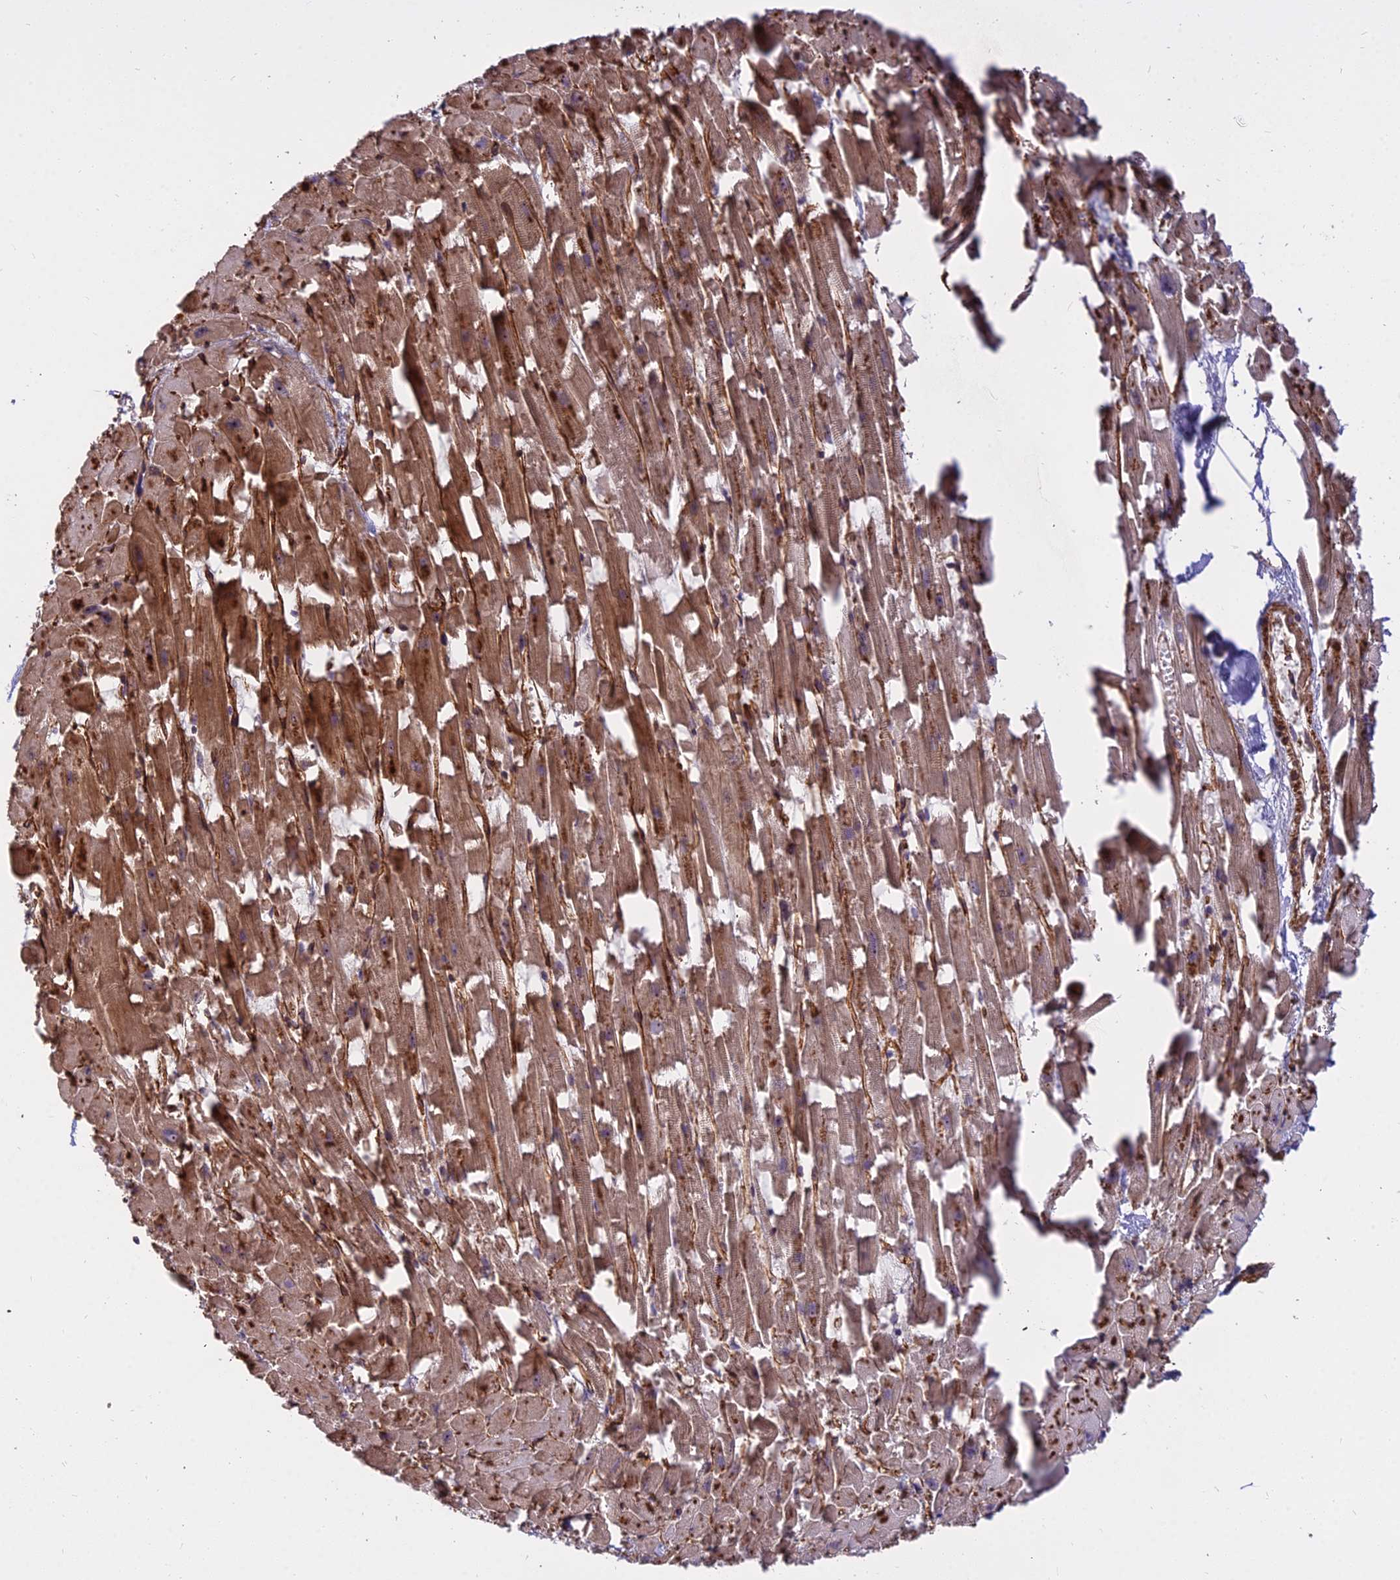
{"staining": {"intensity": "strong", "quantity": "25%-75%", "location": "cytoplasmic/membranous,nuclear"}, "tissue": "heart muscle", "cell_type": "Cardiomyocytes", "image_type": "normal", "snomed": [{"axis": "morphology", "description": "Normal tissue, NOS"}, {"axis": "topography", "description": "Heart"}], "caption": "This image displays unremarkable heart muscle stained with immunohistochemistry to label a protein in brown. The cytoplasmic/membranous,nuclear of cardiomyocytes show strong positivity for the protein. Nuclei are counter-stained blue.", "gene": "TCEA3", "patient": {"sex": "female", "age": 64}}